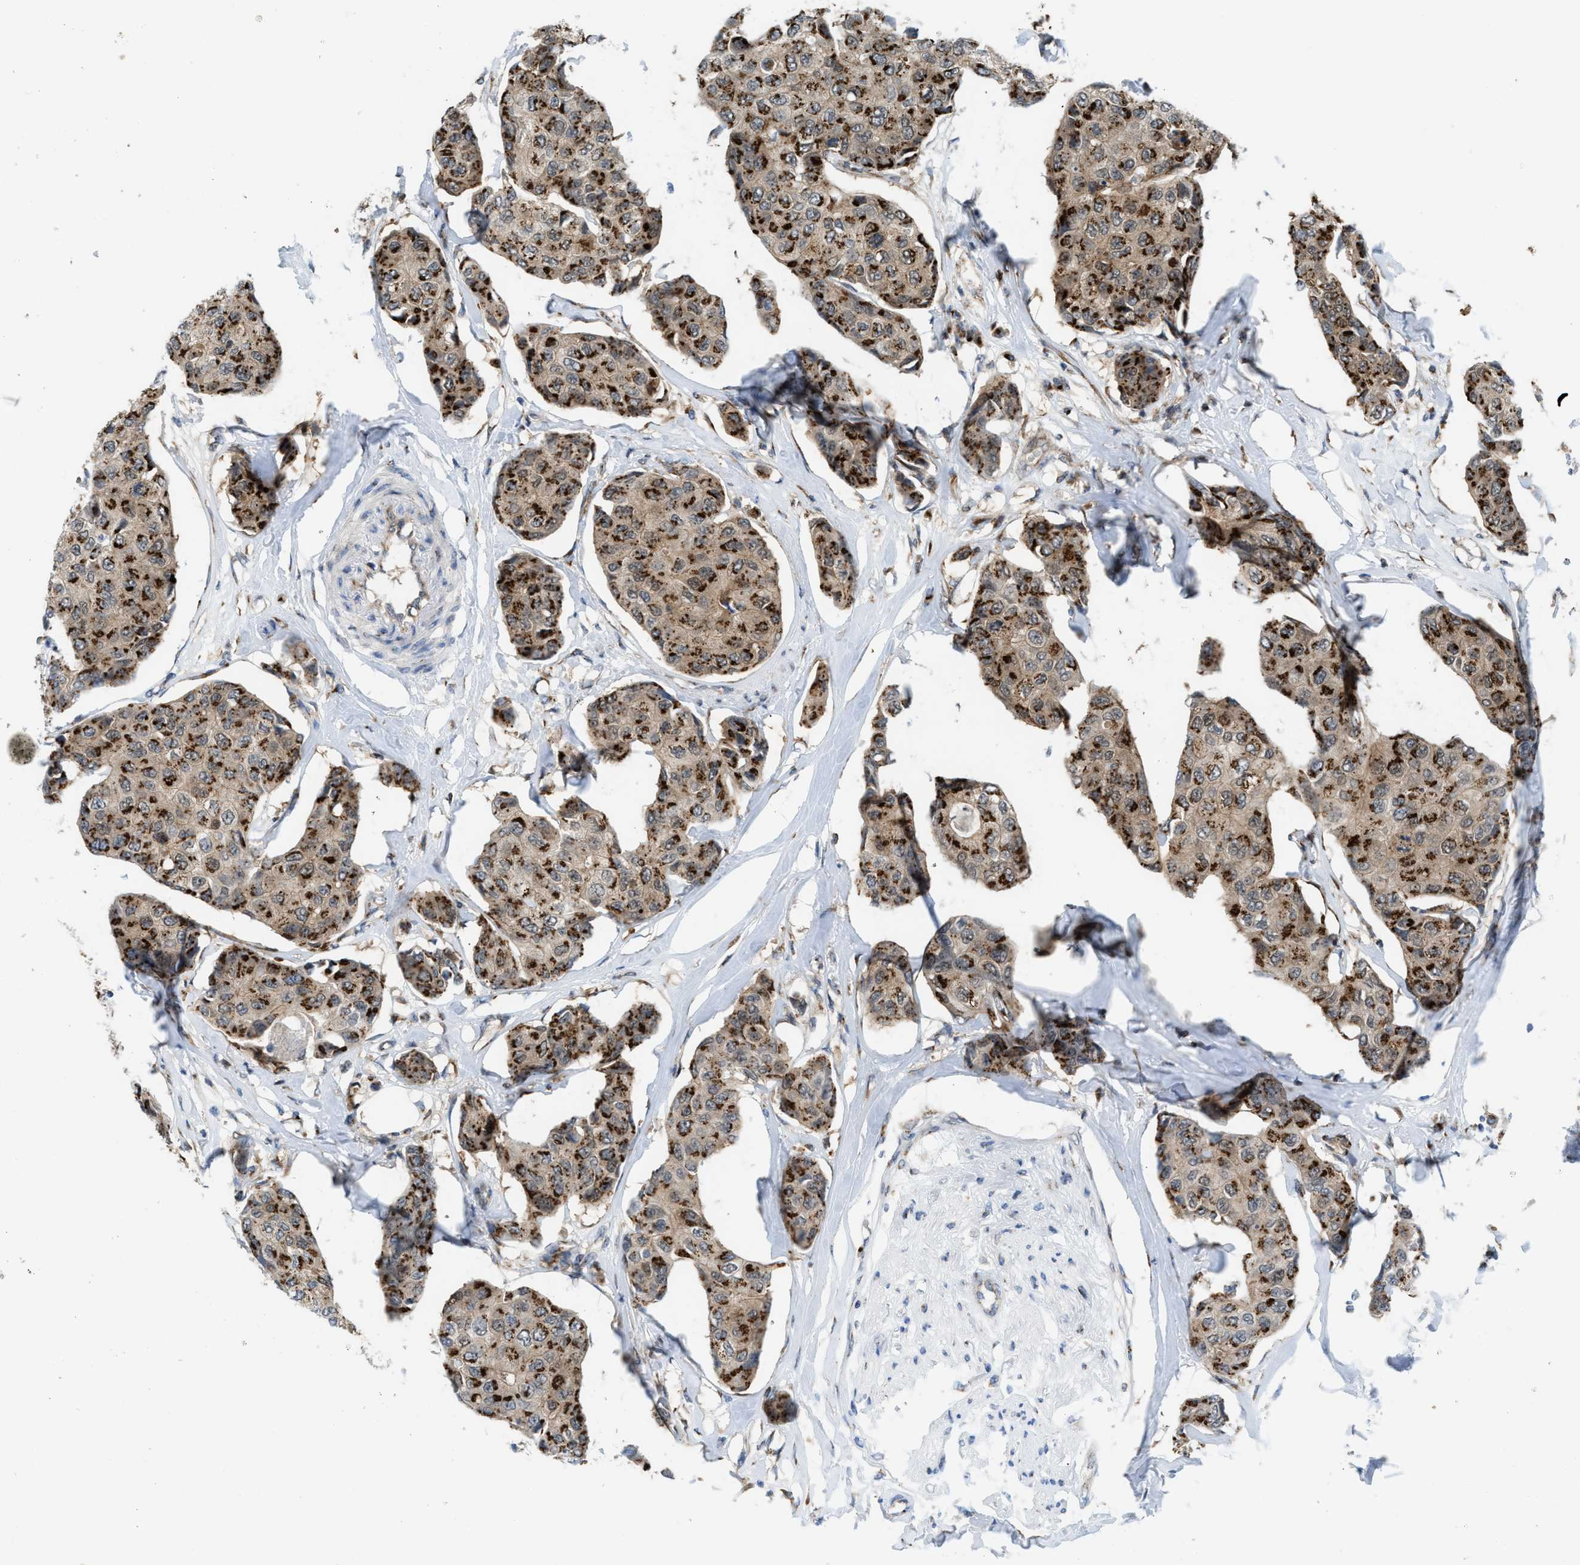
{"staining": {"intensity": "strong", "quantity": ">75%", "location": "cytoplasmic/membranous"}, "tissue": "breast cancer", "cell_type": "Tumor cells", "image_type": "cancer", "snomed": [{"axis": "morphology", "description": "Duct carcinoma"}, {"axis": "topography", "description": "Breast"}], "caption": "Human invasive ductal carcinoma (breast) stained for a protein (brown) exhibits strong cytoplasmic/membranous positive positivity in approximately >75% of tumor cells.", "gene": "SLC38A10", "patient": {"sex": "female", "age": 80}}